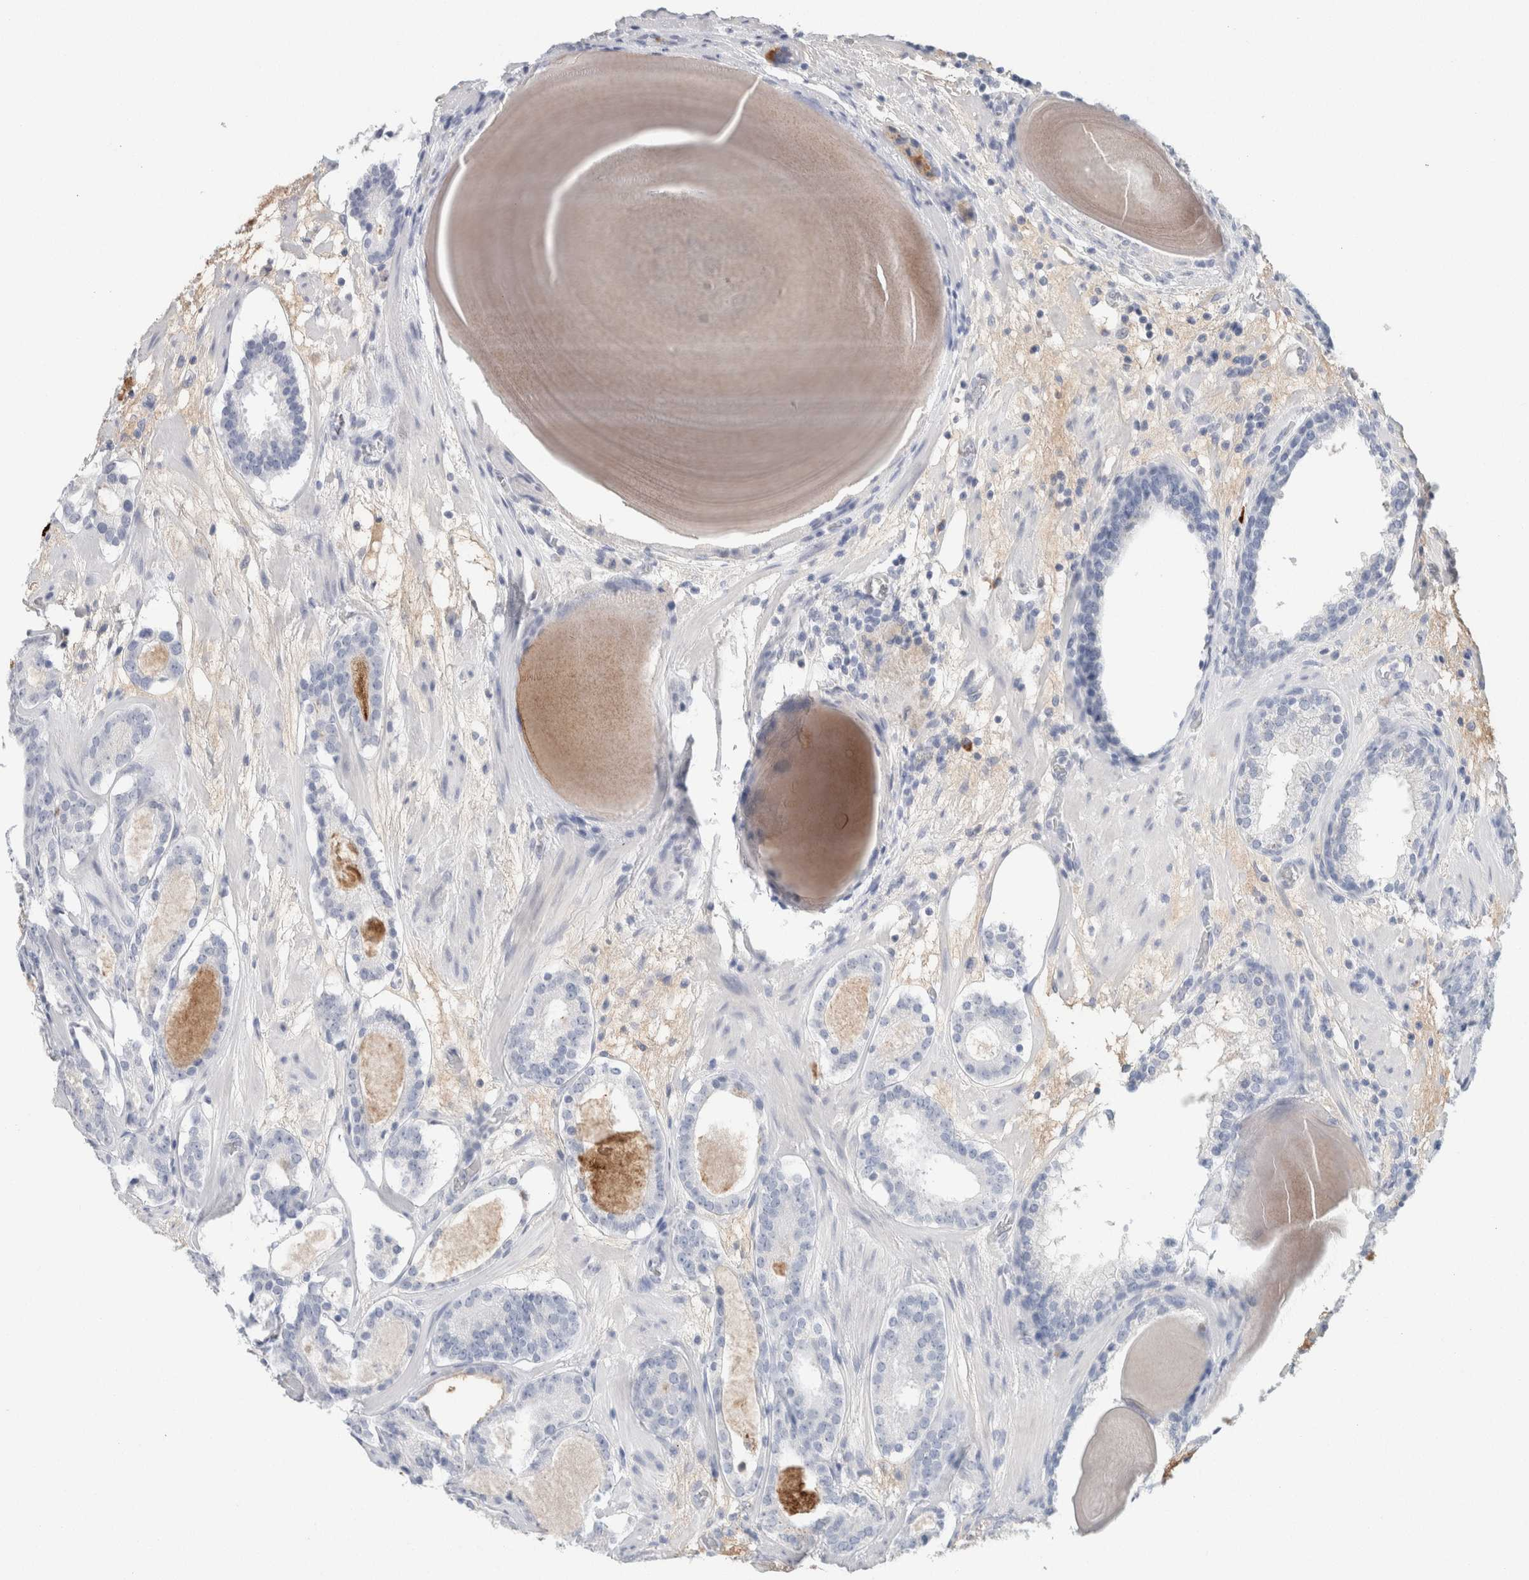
{"staining": {"intensity": "negative", "quantity": "none", "location": "none"}, "tissue": "prostate cancer", "cell_type": "Tumor cells", "image_type": "cancer", "snomed": [{"axis": "morphology", "description": "Adenocarcinoma, Low grade"}, {"axis": "topography", "description": "Prostate"}], "caption": "There is no significant expression in tumor cells of prostate cancer (low-grade adenocarcinoma).", "gene": "IL6", "patient": {"sex": "male", "age": 69}}